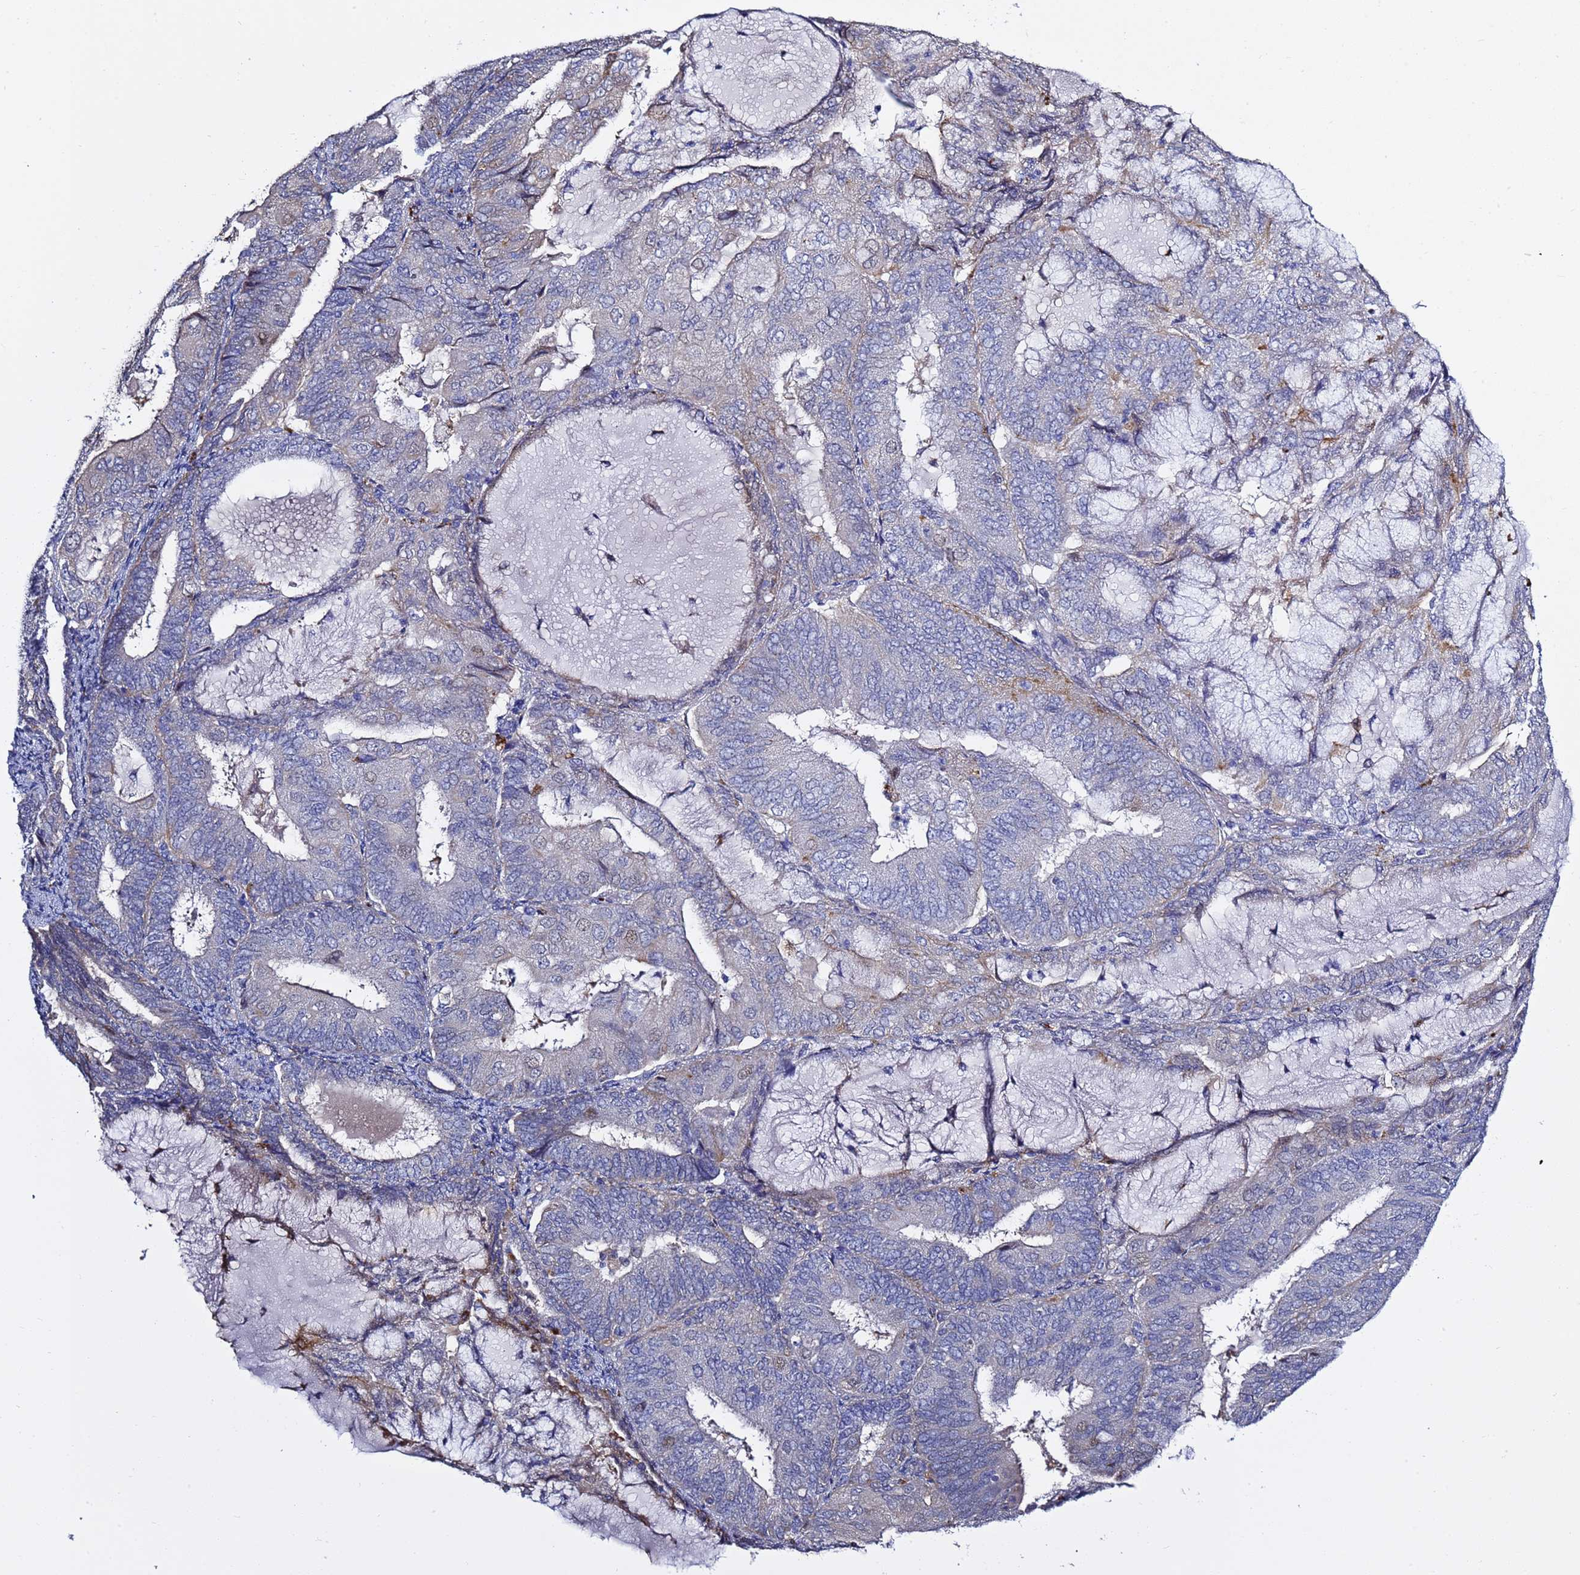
{"staining": {"intensity": "negative", "quantity": "none", "location": "none"}, "tissue": "endometrial cancer", "cell_type": "Tumor cells", "image_type": "cancer", "snomed": [{"axis": "morphology", "description": "Adenocarcinoma, NOS"}, {"axis": "topography", "description": "Endometrium"}], "caption": "This histopathology image is of endometrial adenocarcinoma stained with immunohistochemistry to label a protein in brown with the nuclei are counter-stained blue. There is no staining in tumor cells.", "gene": "NAT2", "patient": {"sex": "female", "age": 81}}